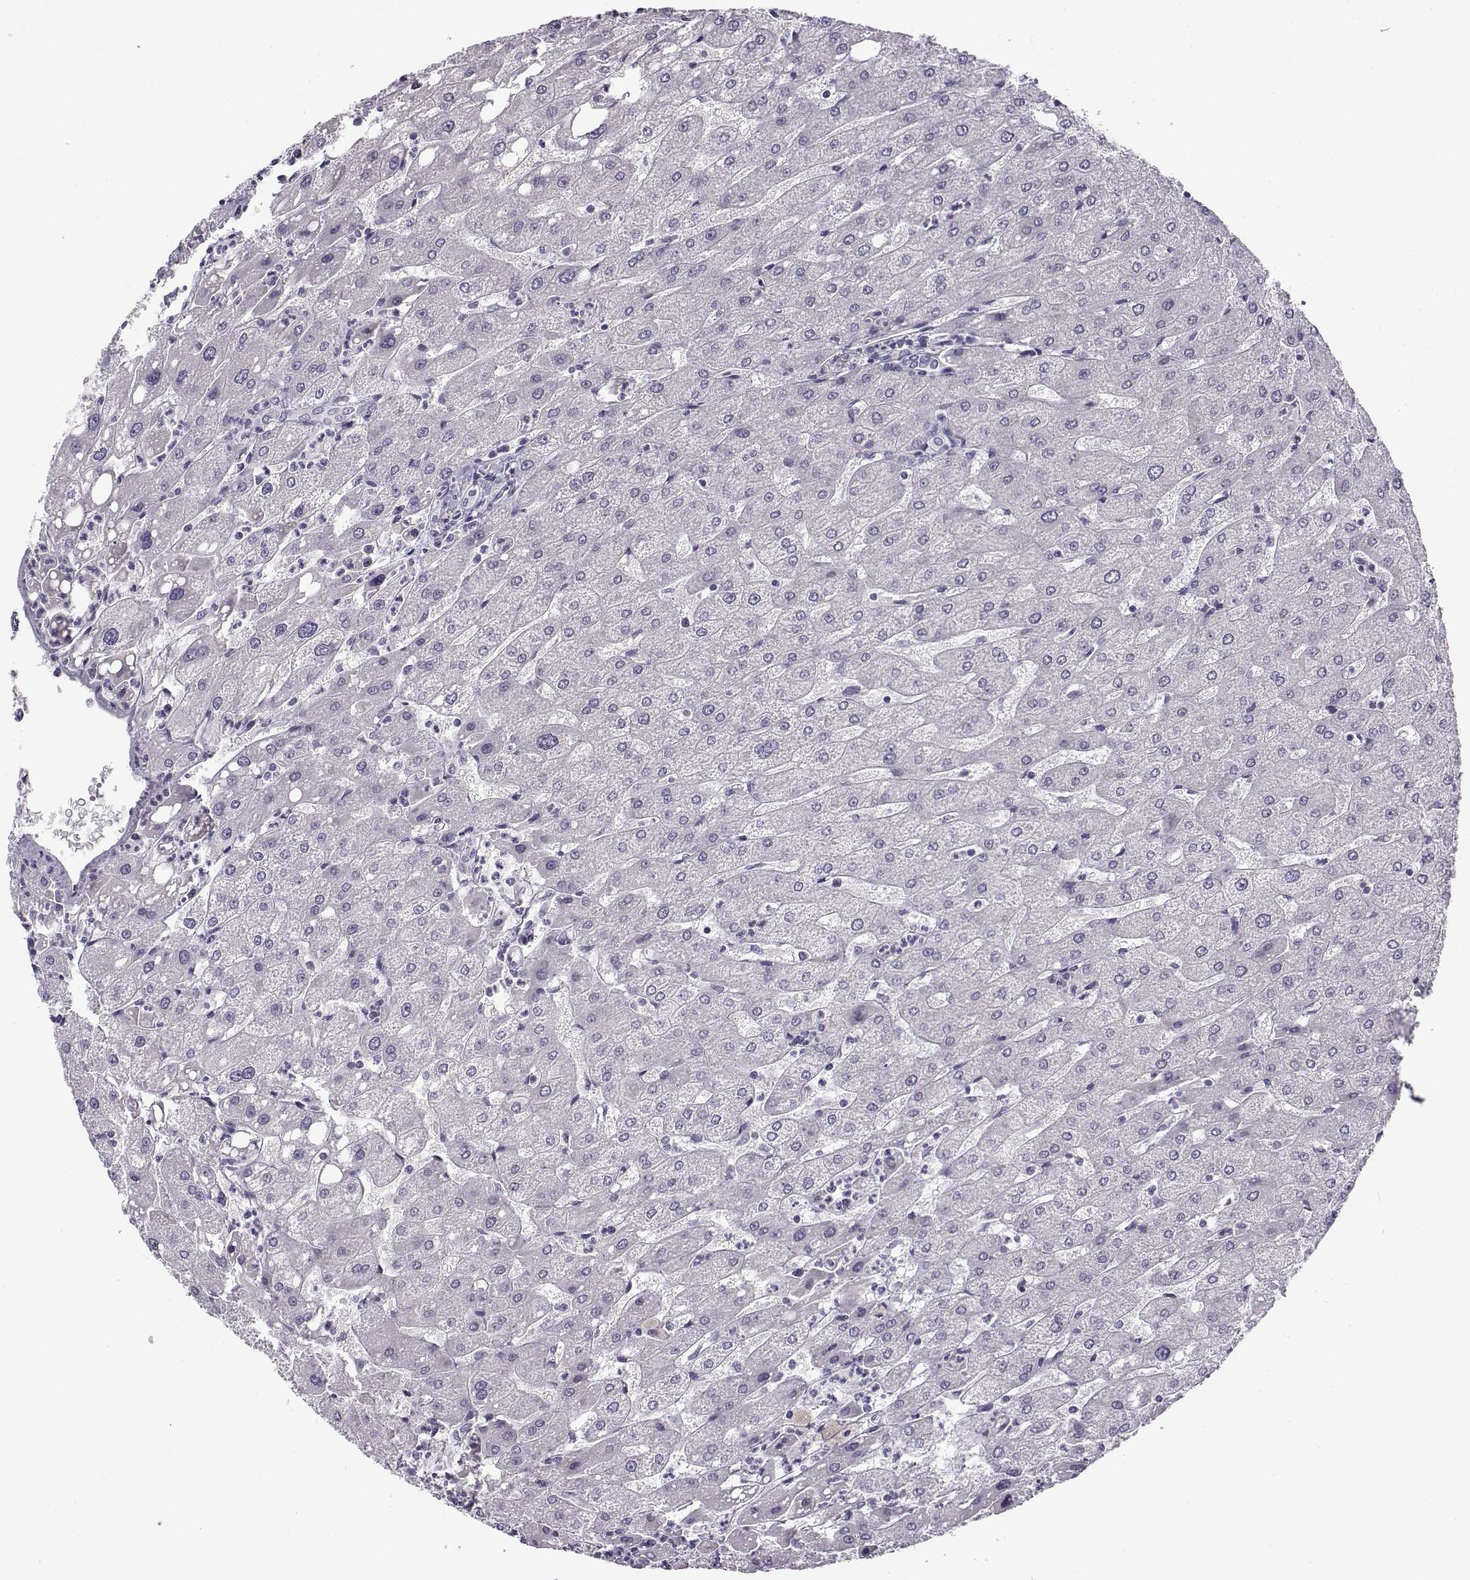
{"staining": {"intensity": "negative", "quantity": "none", "location": "none"}, "tissue": "liver", "cell_type": "Cholangiocytes", "image_type": "normal", "snomed": [{"axis": "morphology", "description": "Normal tissue, NOS"}, {"axis": "topography", "description": "Liver"}], "caption": "This is an IHC photomicrograph of unremarkable liver. There is no expression in cholangiocytes.", "gene": "TEX55", "patient": {"sex": "male", "age": 67}}